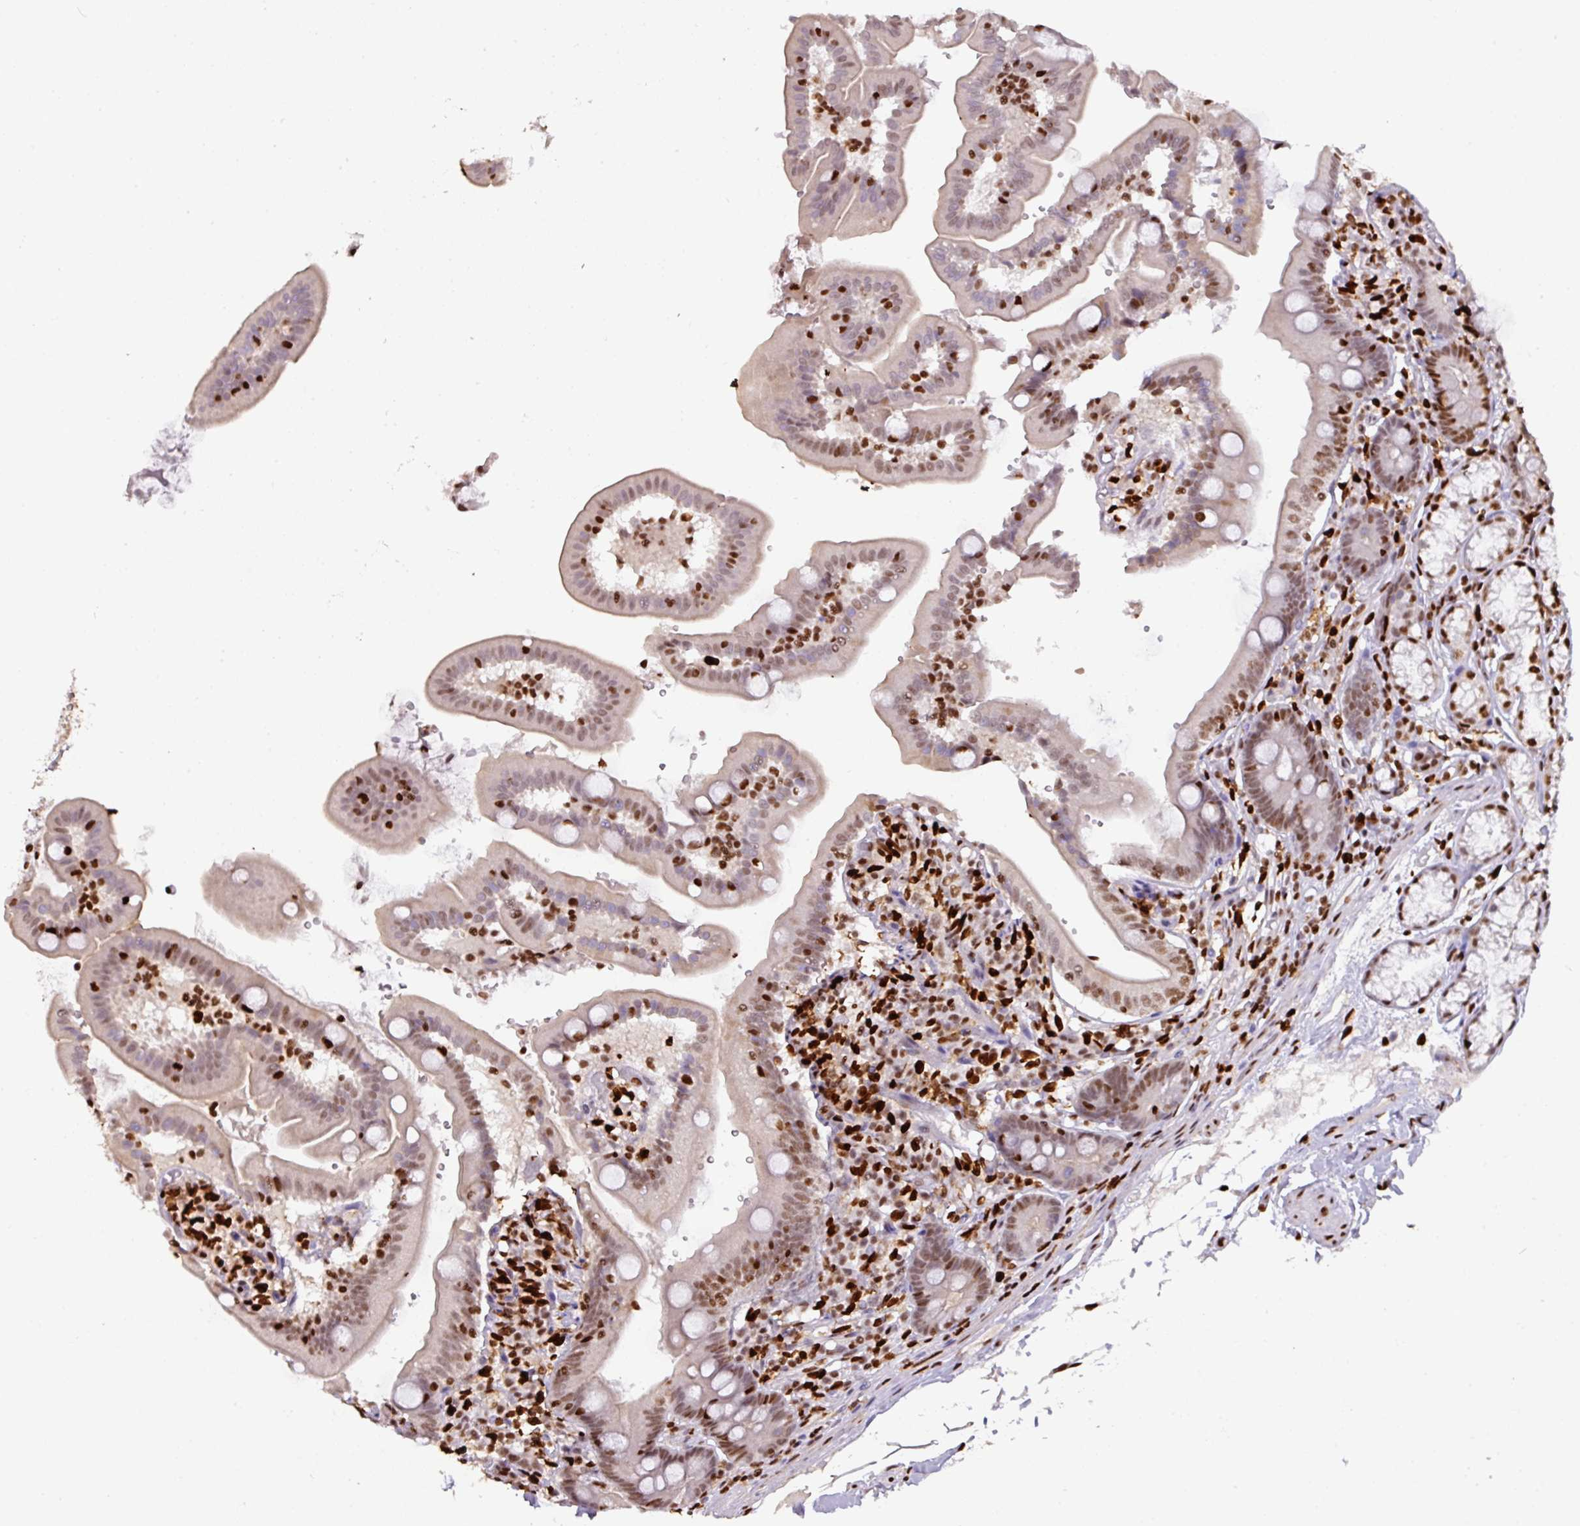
{"staining": {"intensity": "moderate", "quantity": "25%-75%", "location": "nuclear"}, "tissue": "duodenum", "cell_type": "Glandular cells", "image_type": "normal", "snomed": [{"axis": "morphology", "description": "Normal tissue, NOS"}, {"axis": "topography", "description": "Duodenum"}], "caption": "IHC photomicrograph of unremarkable duodenum: duodenum stained using IHC demonstrates medium levels of moderate protein expression localized specifically in the nuclear of glandular cells, appearing as a nuclear brown color.", "gene": "SAMHD1", "patient": {"sex": "female", "age": 67}}